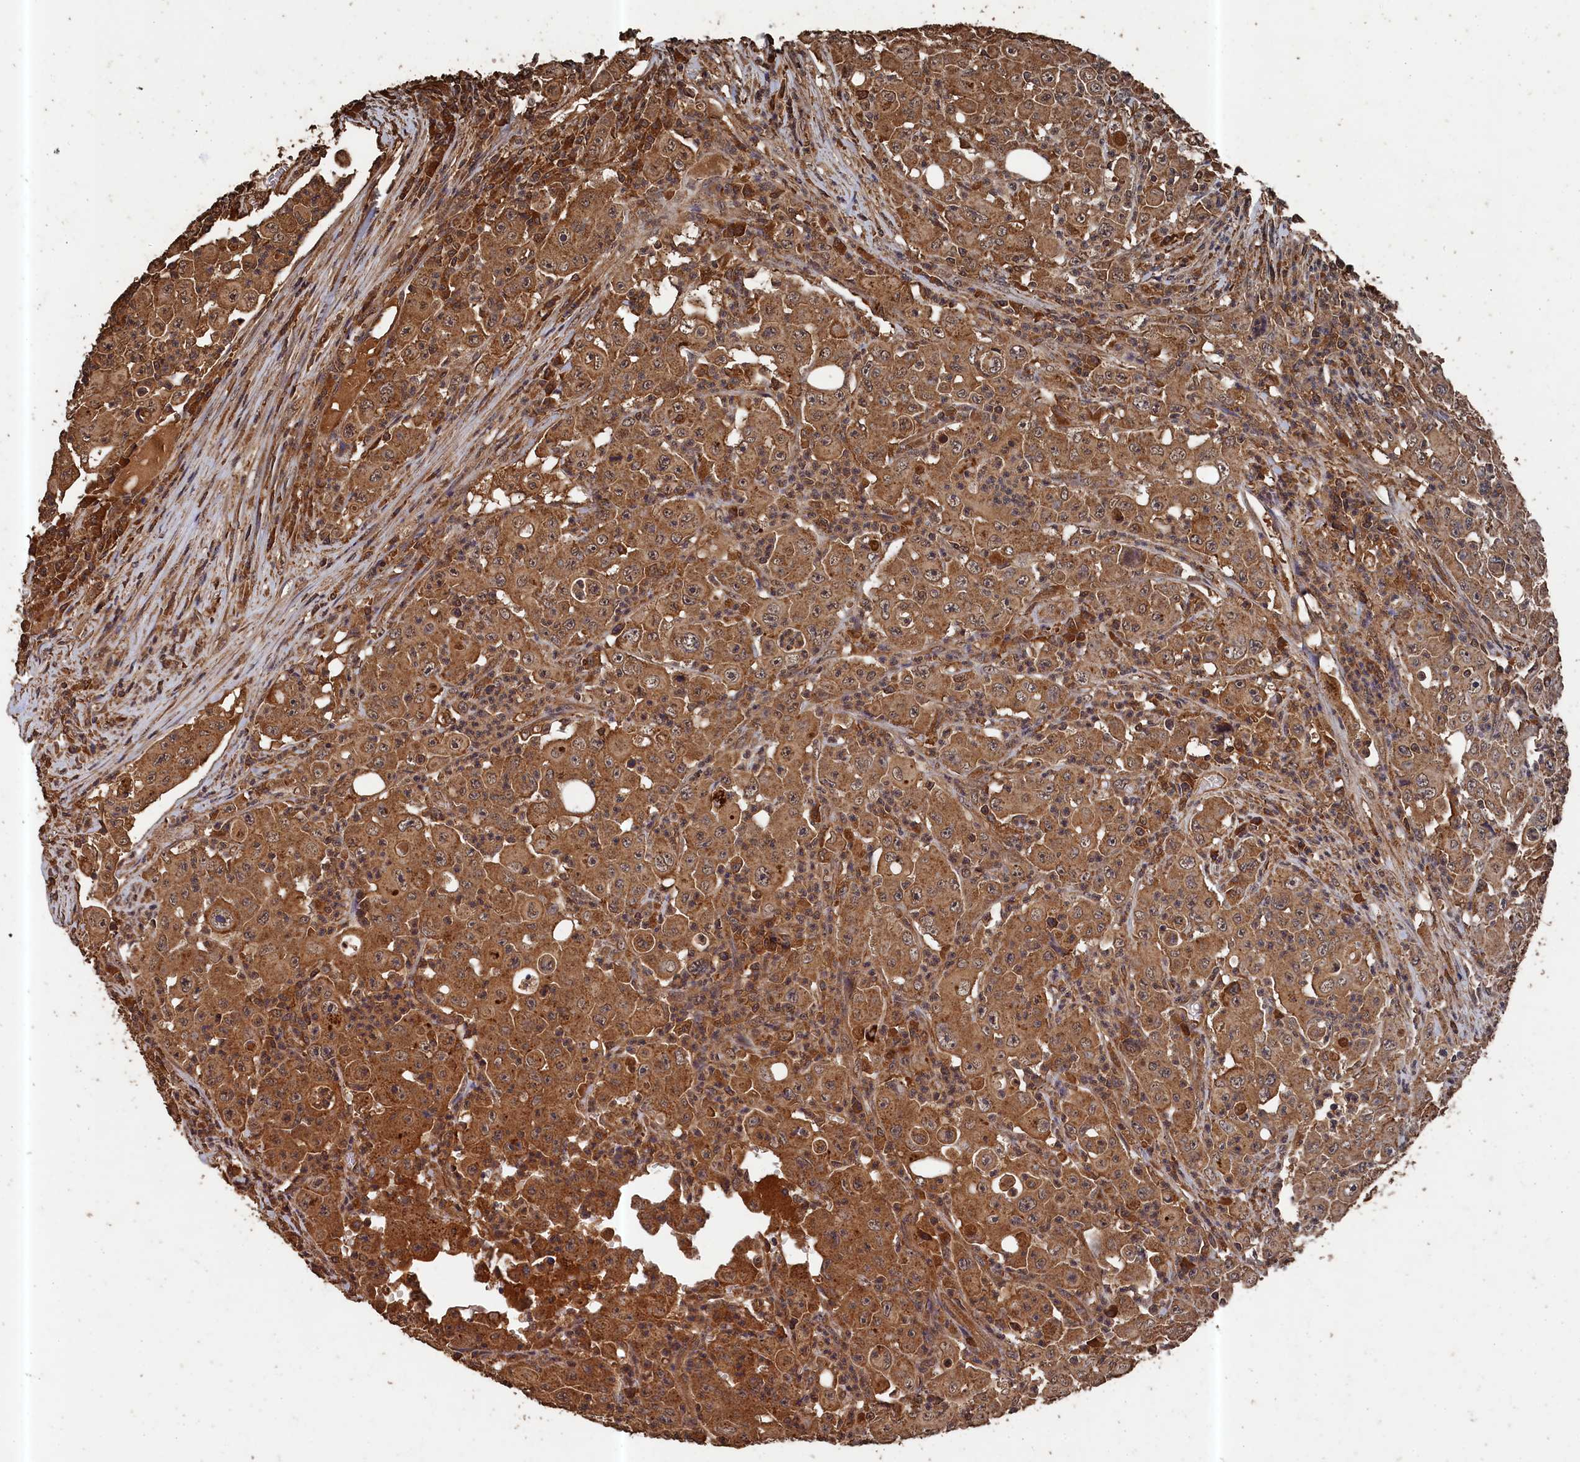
{"staining": {"intensity": "moderate", "quantity": ">75%", "location": "cytoplasmic/membranous"}, "tissue": "colorectal cancer", "cell_type": "Tumor cells", "image_type": "cancer", "snomed": [{"axis": "morphology", "description": "Adenocarcinoma, NOS"}, {"axis": "topography", "description": "Colon"}], "caption": "Immunohistochemistry (IHC) photomicrograph of neoplastic tissue: human colorectal adenocarcinoma stained using immunohistochemistry (IHC) exhibits medium levels of moderate protein expression localized specifically in the cytoplasmic/membranous of tumor cells, appearing as a cytoplasmic/membranous brown color.", "gene": "SNX33", "patient": {"sex": "male", "age": 51}}